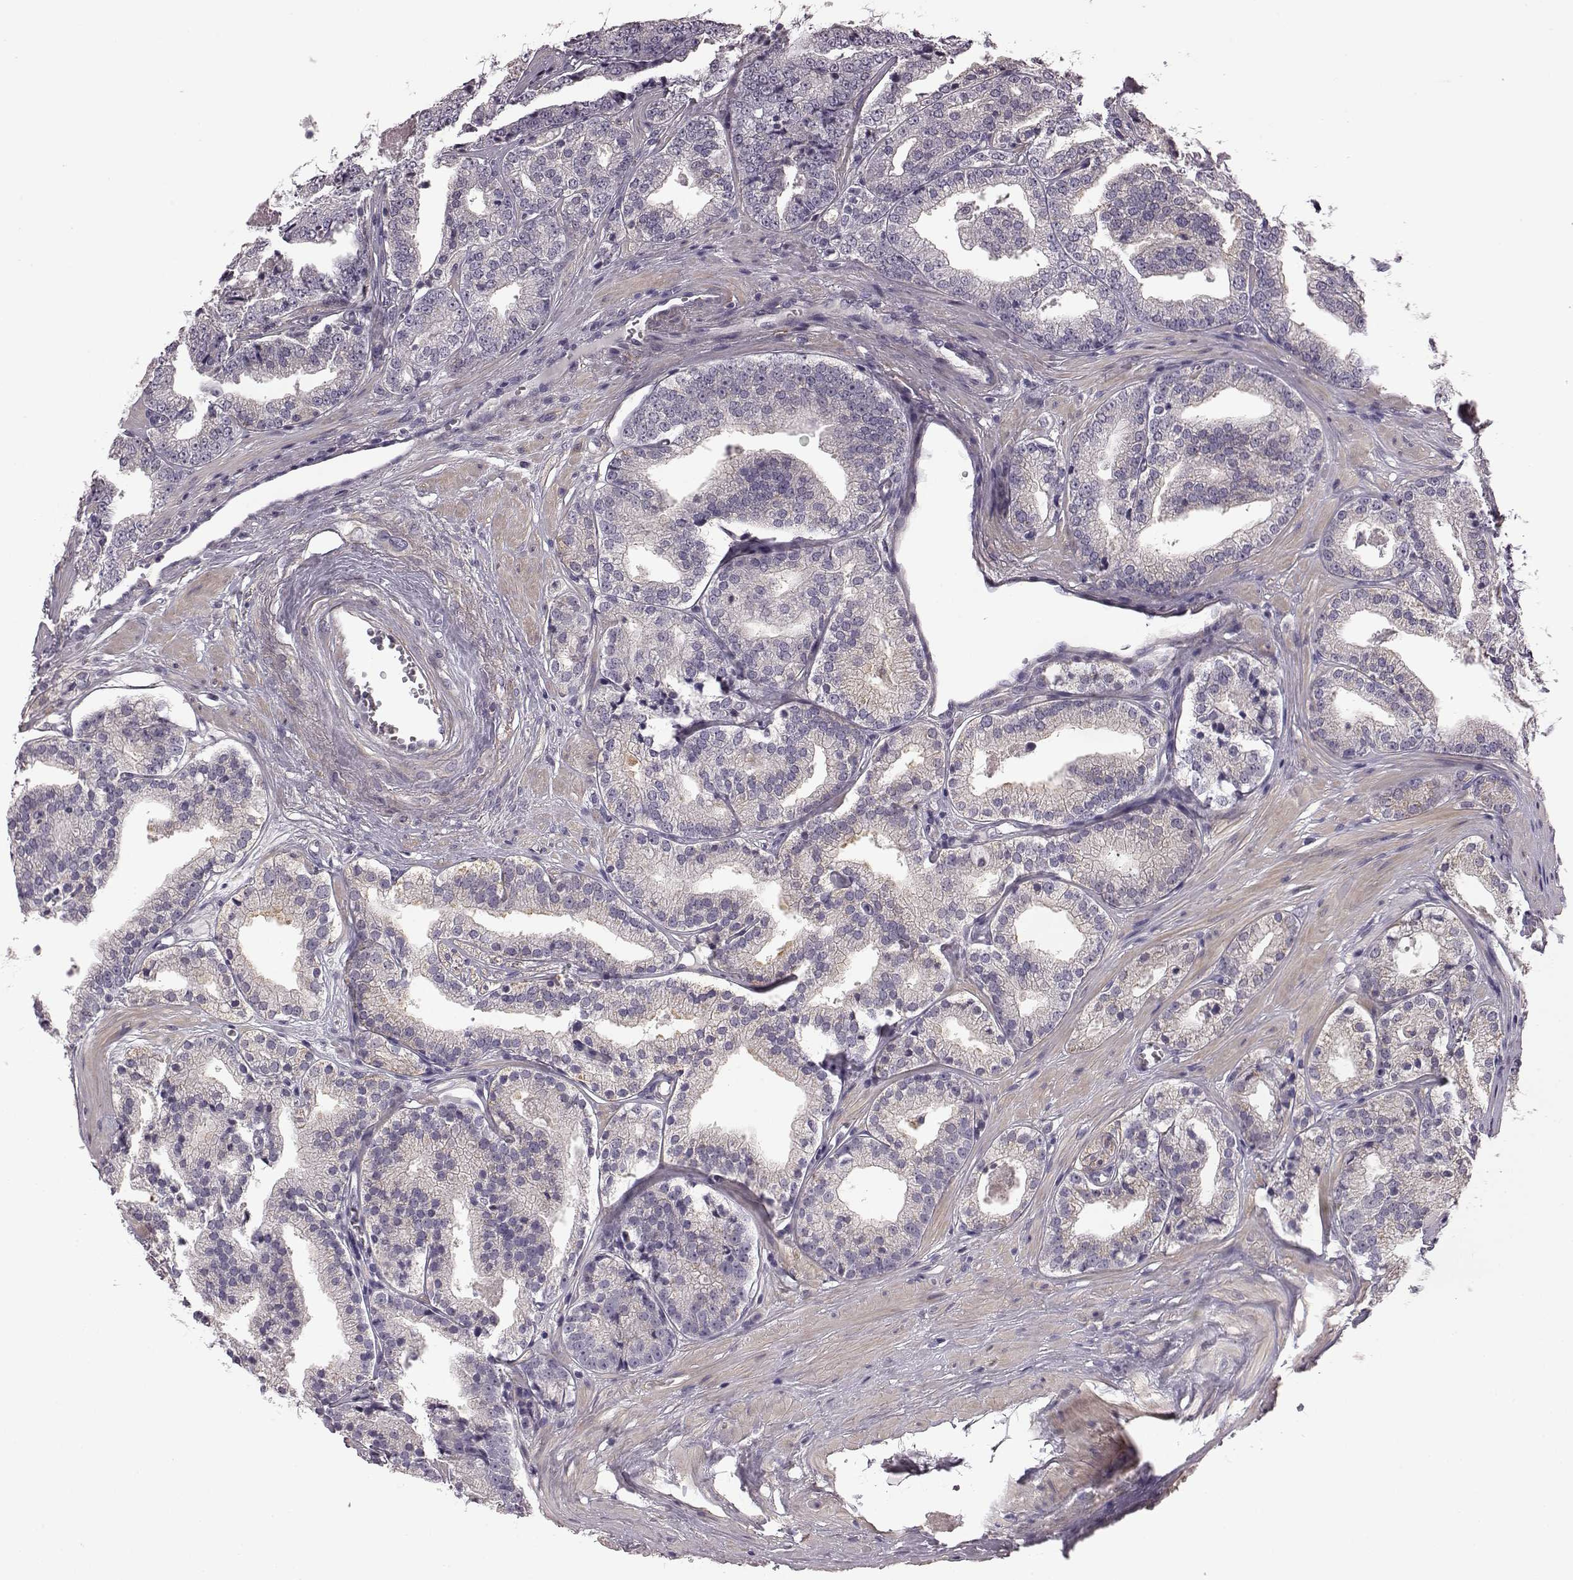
{"staining": {"intensity": "negative", "quantity": "none", "location": "none"}, "tissue": "prostate cancer", "cell_type": "Tumor cells", "image_type": "cancer", "snomed": [{"axis": "morphology", "description": "Adenocarcinoma, Low grade"}, {"axis": "topography", "description": "Prostate"}], "caption": "Image shows no significant protein positivity in tumor cells of prostate cancer (low-grade adenocarcinoma).", "gene": "GRK1", "patient": {"sex": "male", "age": 60}}